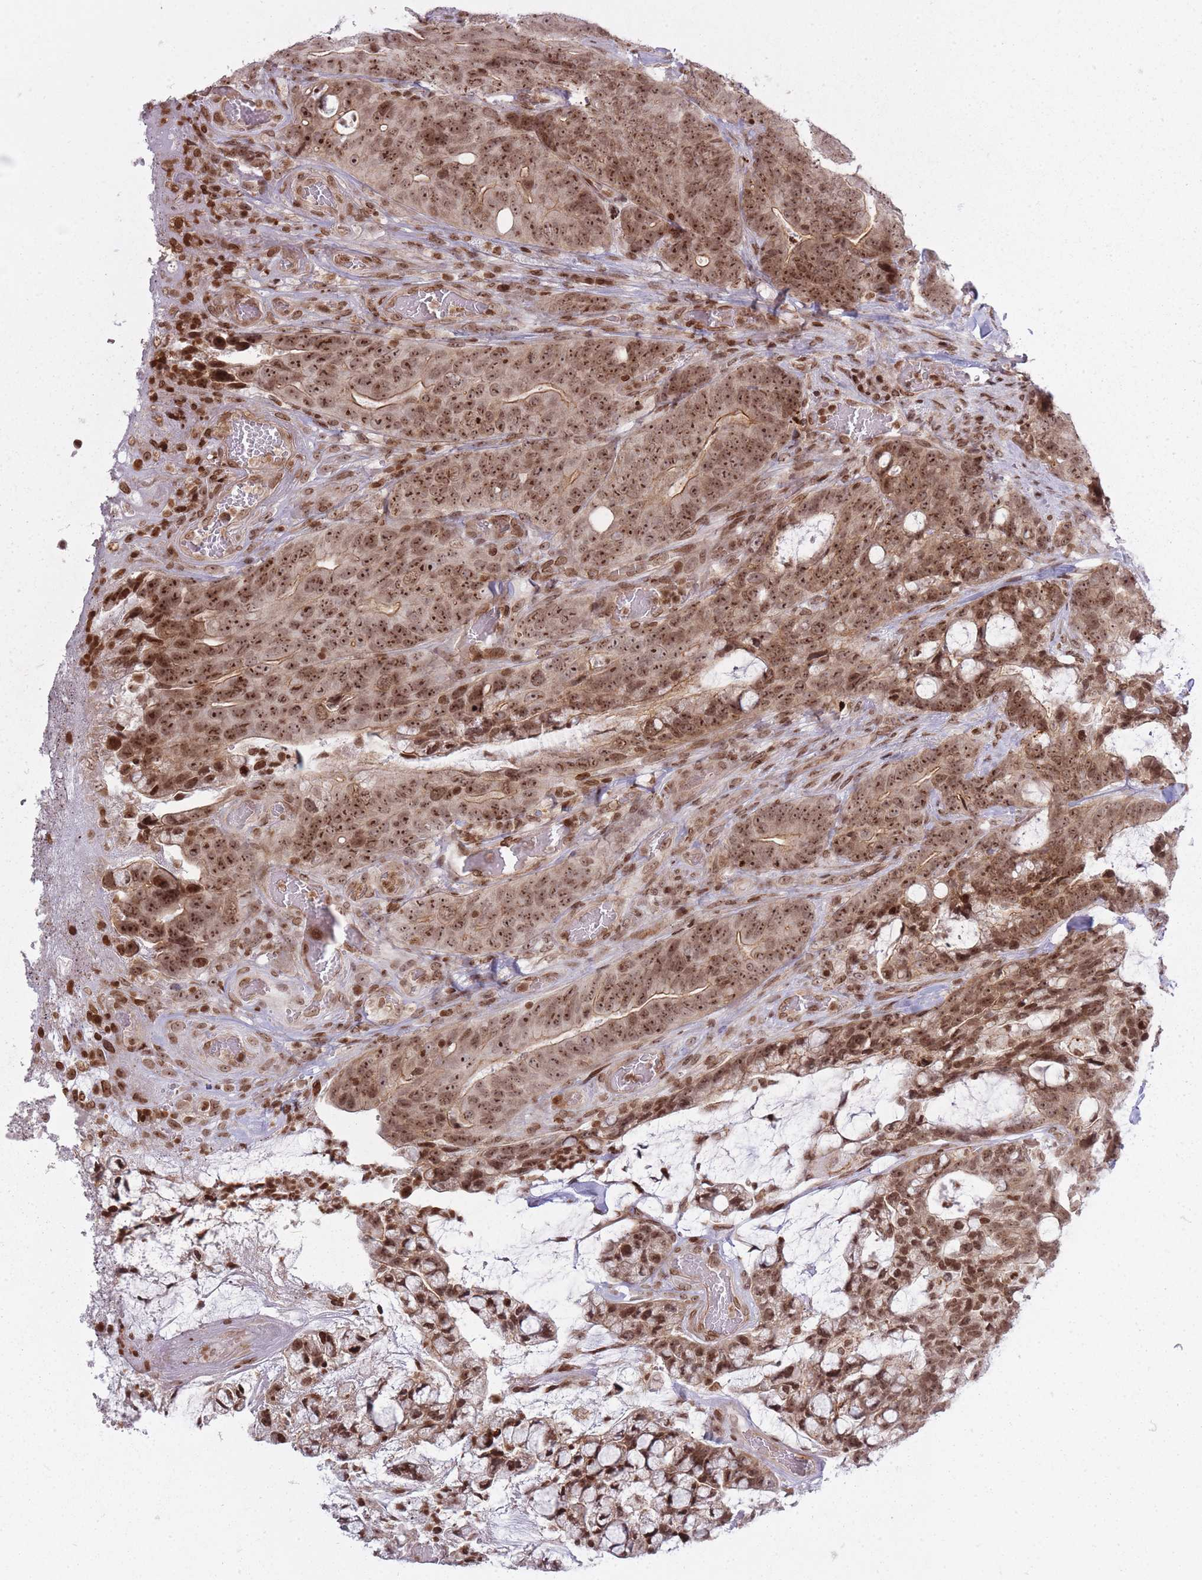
{"staining": {"intensity": "moderate", "quantity": ">75%", "location": "cytoplasmic/membranous,nuclear"}, "tissue": "colorectal cancer", "cell_type": "Tumor cells", "image_type": "cancer", "snomed": [{"axis": "morphology", "description": "Adenocarcinoma, NOS"}, {"axis": "topography", "description": "Colon"}], "caption": "About >75% of tumor cells in human colorectal cancer (adenocarcinoma) display moderate cytoplasmic/membranous and nuclear protein positivity as visualized by brown immunohistochemical staining.", "gene": "TMC6", "patient": {"sex": "female", "age": 82}}